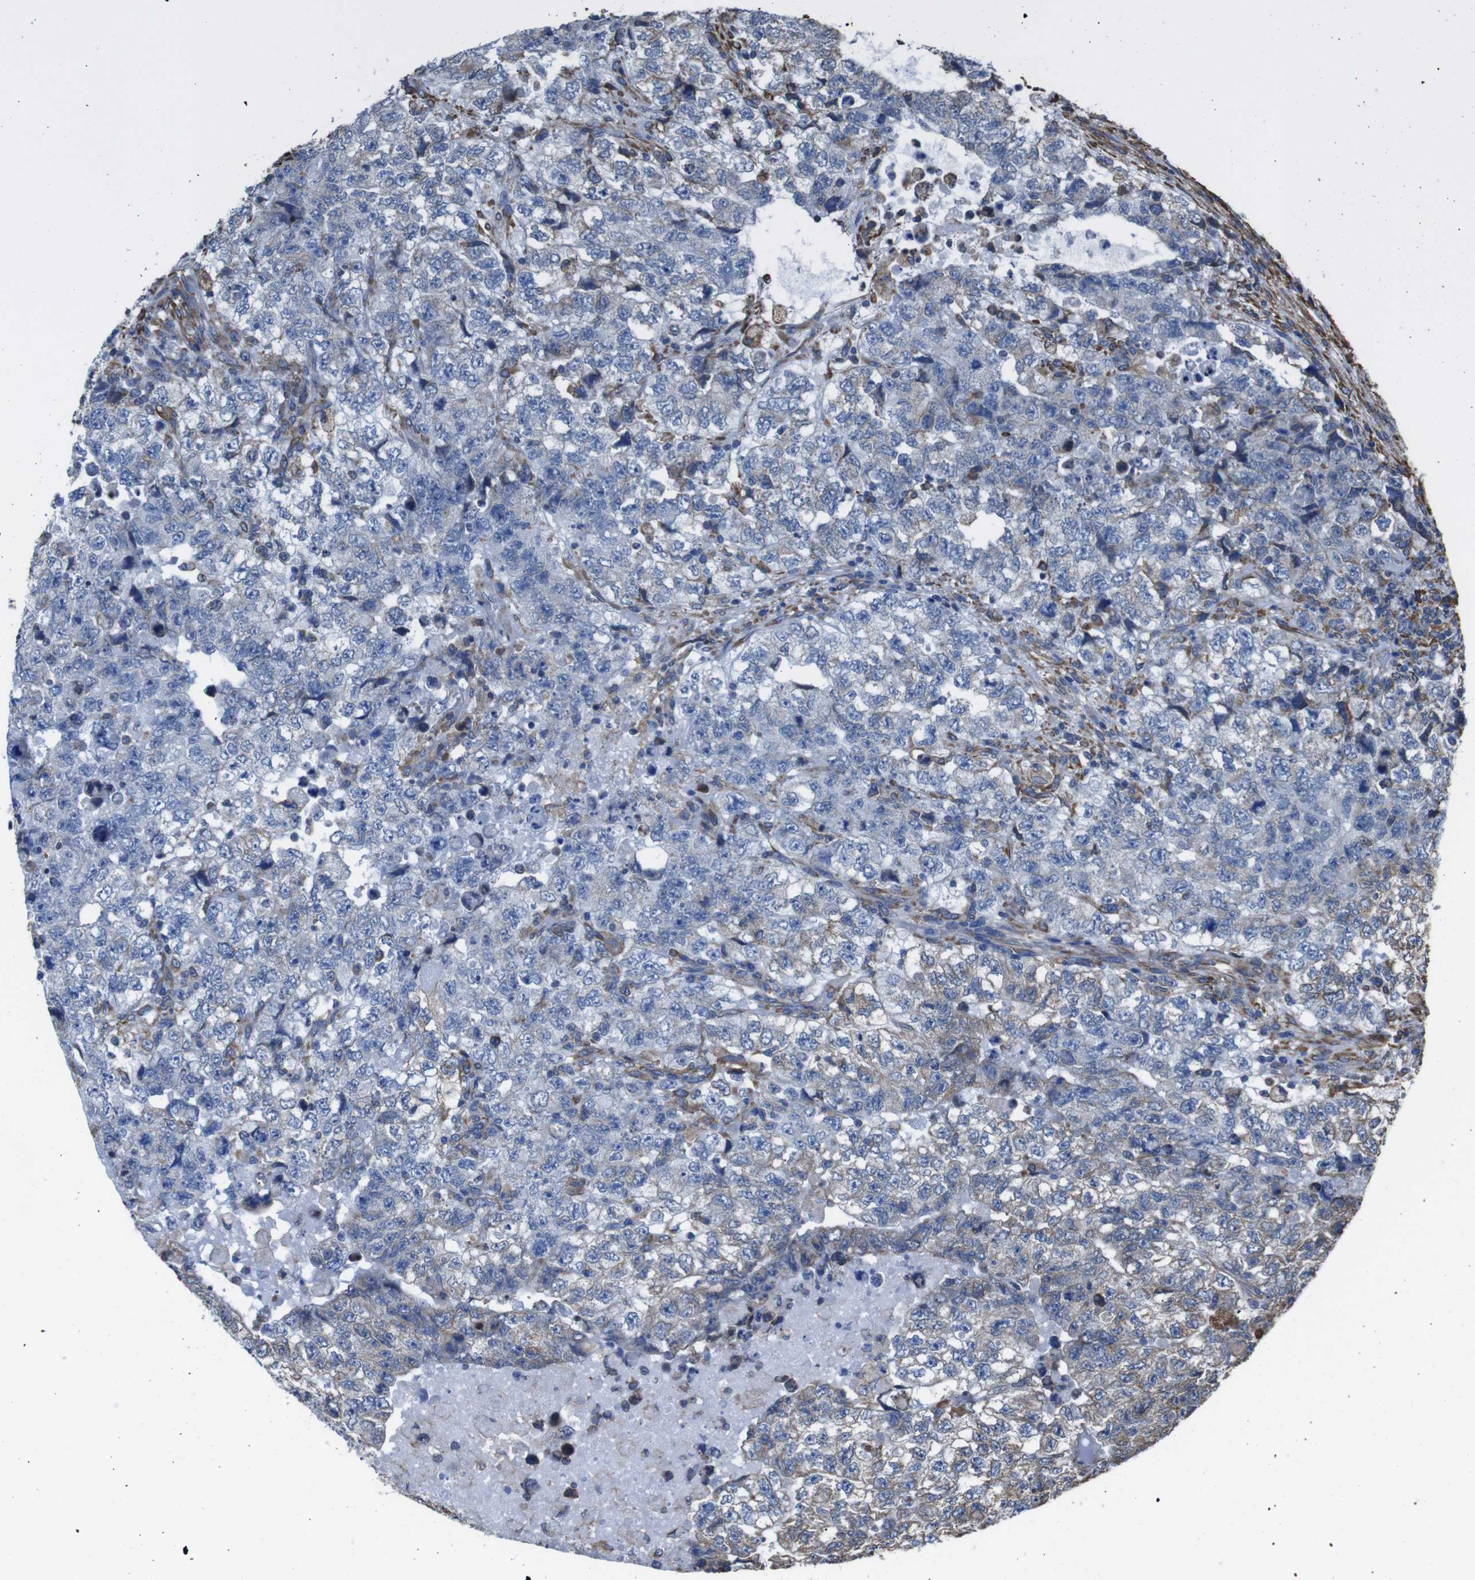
{"staining": {"intensity": "negative", "quantity": "none", "location": "none"}, "tissue": "testis cancer", "cell_type": "Tumor cells", "image_type": "cancer", "snomed": [{"axis": "morphology", "description": "Carcinoma, Embryonal, NOS"}, {"axis": "topography", "description": "Testis"}], "caption": "Human testis cancer (embryonal carcinoma) stained for a protein using immunohistochemistry demonstrates no positivity in tumor cells.", "gene": "PPIB", "patient": {"sex": "male", "age": 36}}